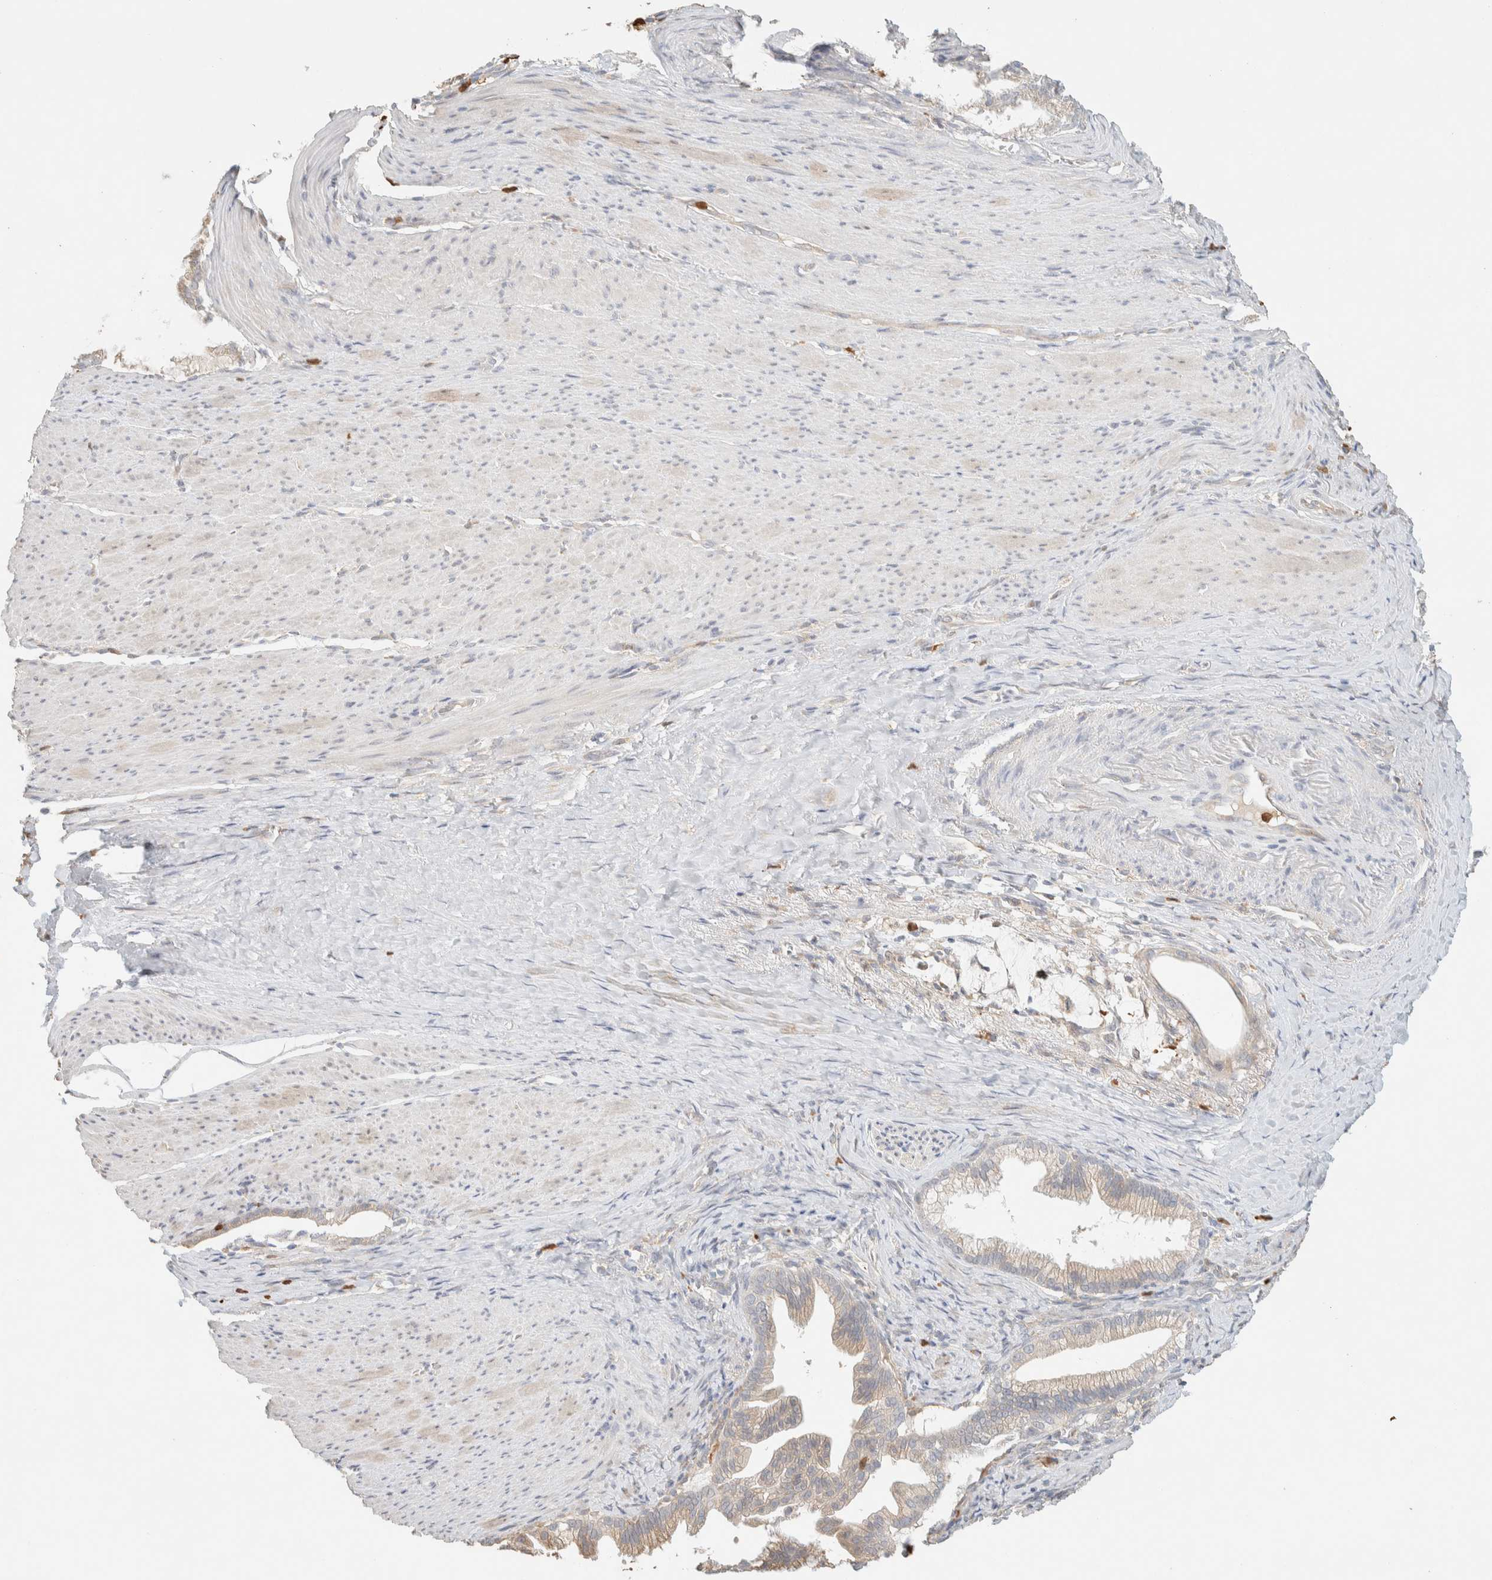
{"staining": {"intensity": "weak", "quantity": ">75%", "location": "cytoplasmic/membranous"}, "tissue": "pancreatic cancer", "cell_type": "Tumor cells", "image_type": "cancer", "snomed": [{"axis": "morphology", "description": "Adenocarcinoma, NOS"}, {"axis": "topography", "description": "Pancreas"}], "caption": "Brown immunohistochemical staining in adenocarcinoma (pancreatic) shows weak cytoplasmic/membranous expression in about >75% of tumor cells. The protein of interest is stained brown, and the nuclei are stained in blue (DAB (3,3'-diaminobenzidine) IHC with brightfield microscopy, high magnification).", "gene": "TTC3", "patient": {"sex": "male", "age": 69}}